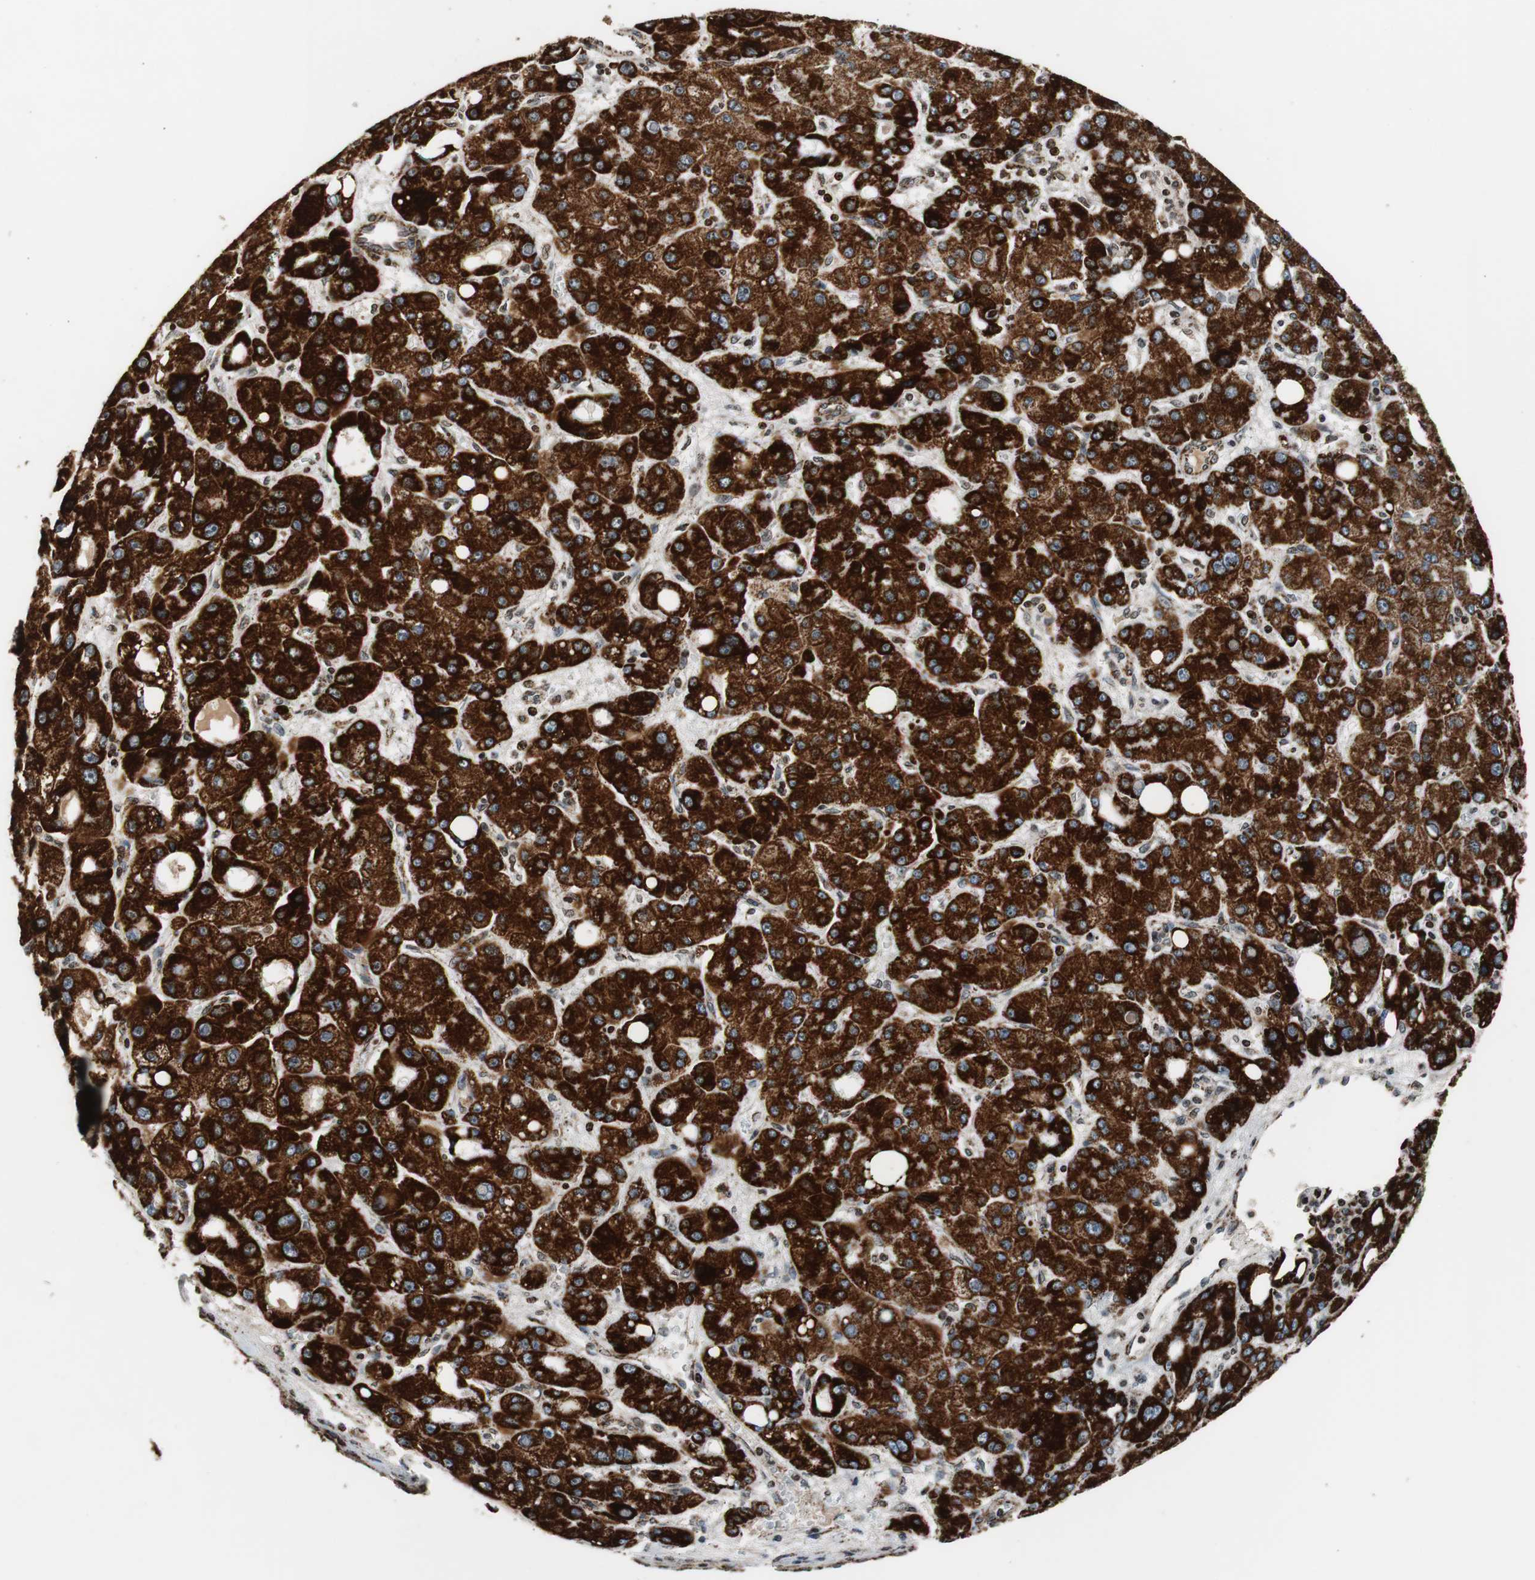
{"staining": {"intensity": "strong", "quantity": ">75%", "location": "cytoplasmic/membranous"}, "tissue": "liver cancer", "cell_type": "Tumor cells", "image_type": "cancer", "snomed": [{"axis": "morphology", "description": "Carcinoma, Hepatocellular, NOS"}, {"axis": "topography", "description": "Liver"}], "caption": "Strong cytoplasmic/membranous positivity is identified in approximately >75% of tumor cells in liver cancer.", "gene": "HSPA9", "patient": {"sex": "male", "age": 55}}